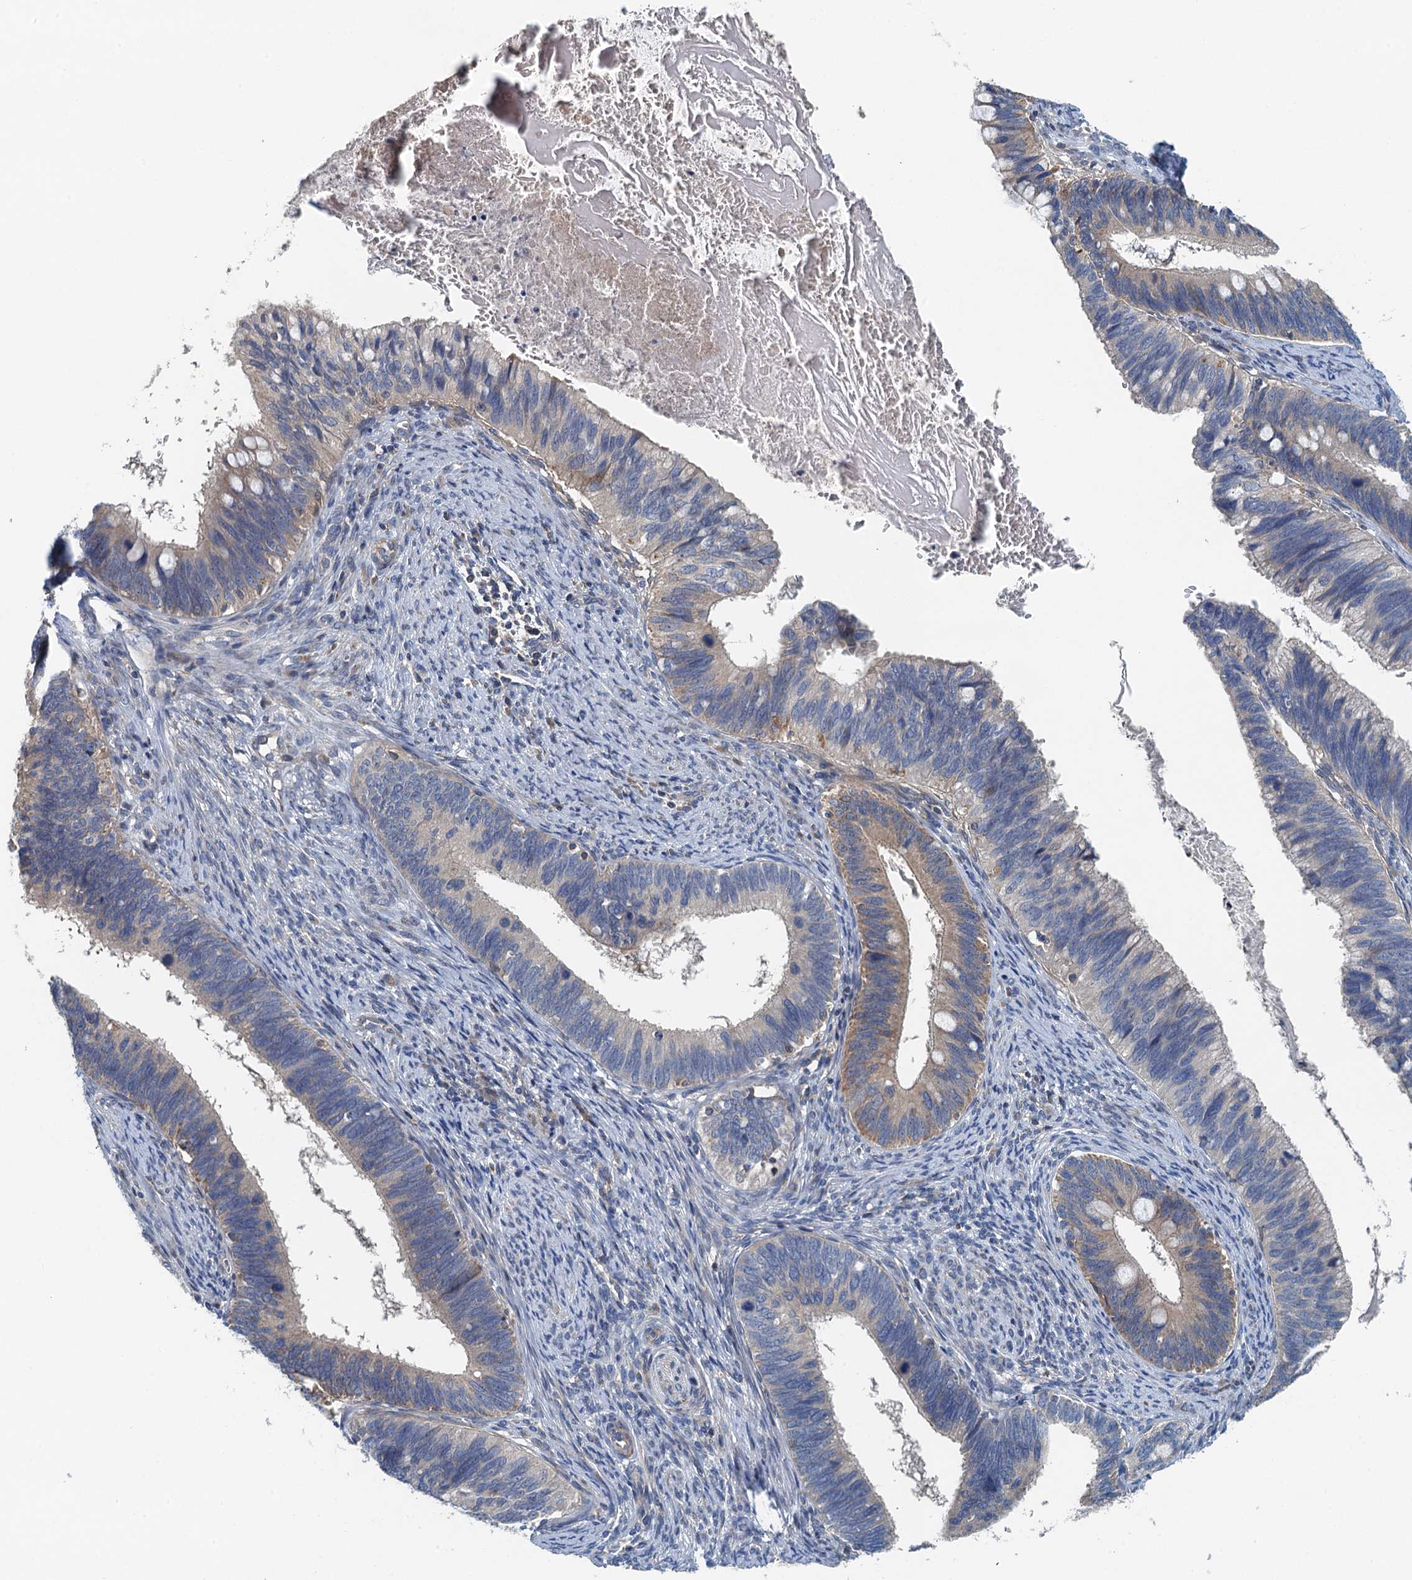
{"staining": {"intensity": "weak", "quantity": "25%-75%", "location": "cytoplasmic/membranous"}, "tissue": "cervical cancer", "cell_type": "Tumor cells", "image_type": "cancer", "snomed": [{"axis": "morphology", "description": "Adenocarcinoma, NOS"}, {"axis": "topography", "description": "Cervix"}], "caption": "Immunohistochemical staining of human adenocarcinoma (cervical) exhibits low levels of weak cytoplasmic/membranous protein positivity in about 25%-75% of tumor cells.", "gene": "PPP1R14D", "patient": {"sex": "female", "age": 42}}